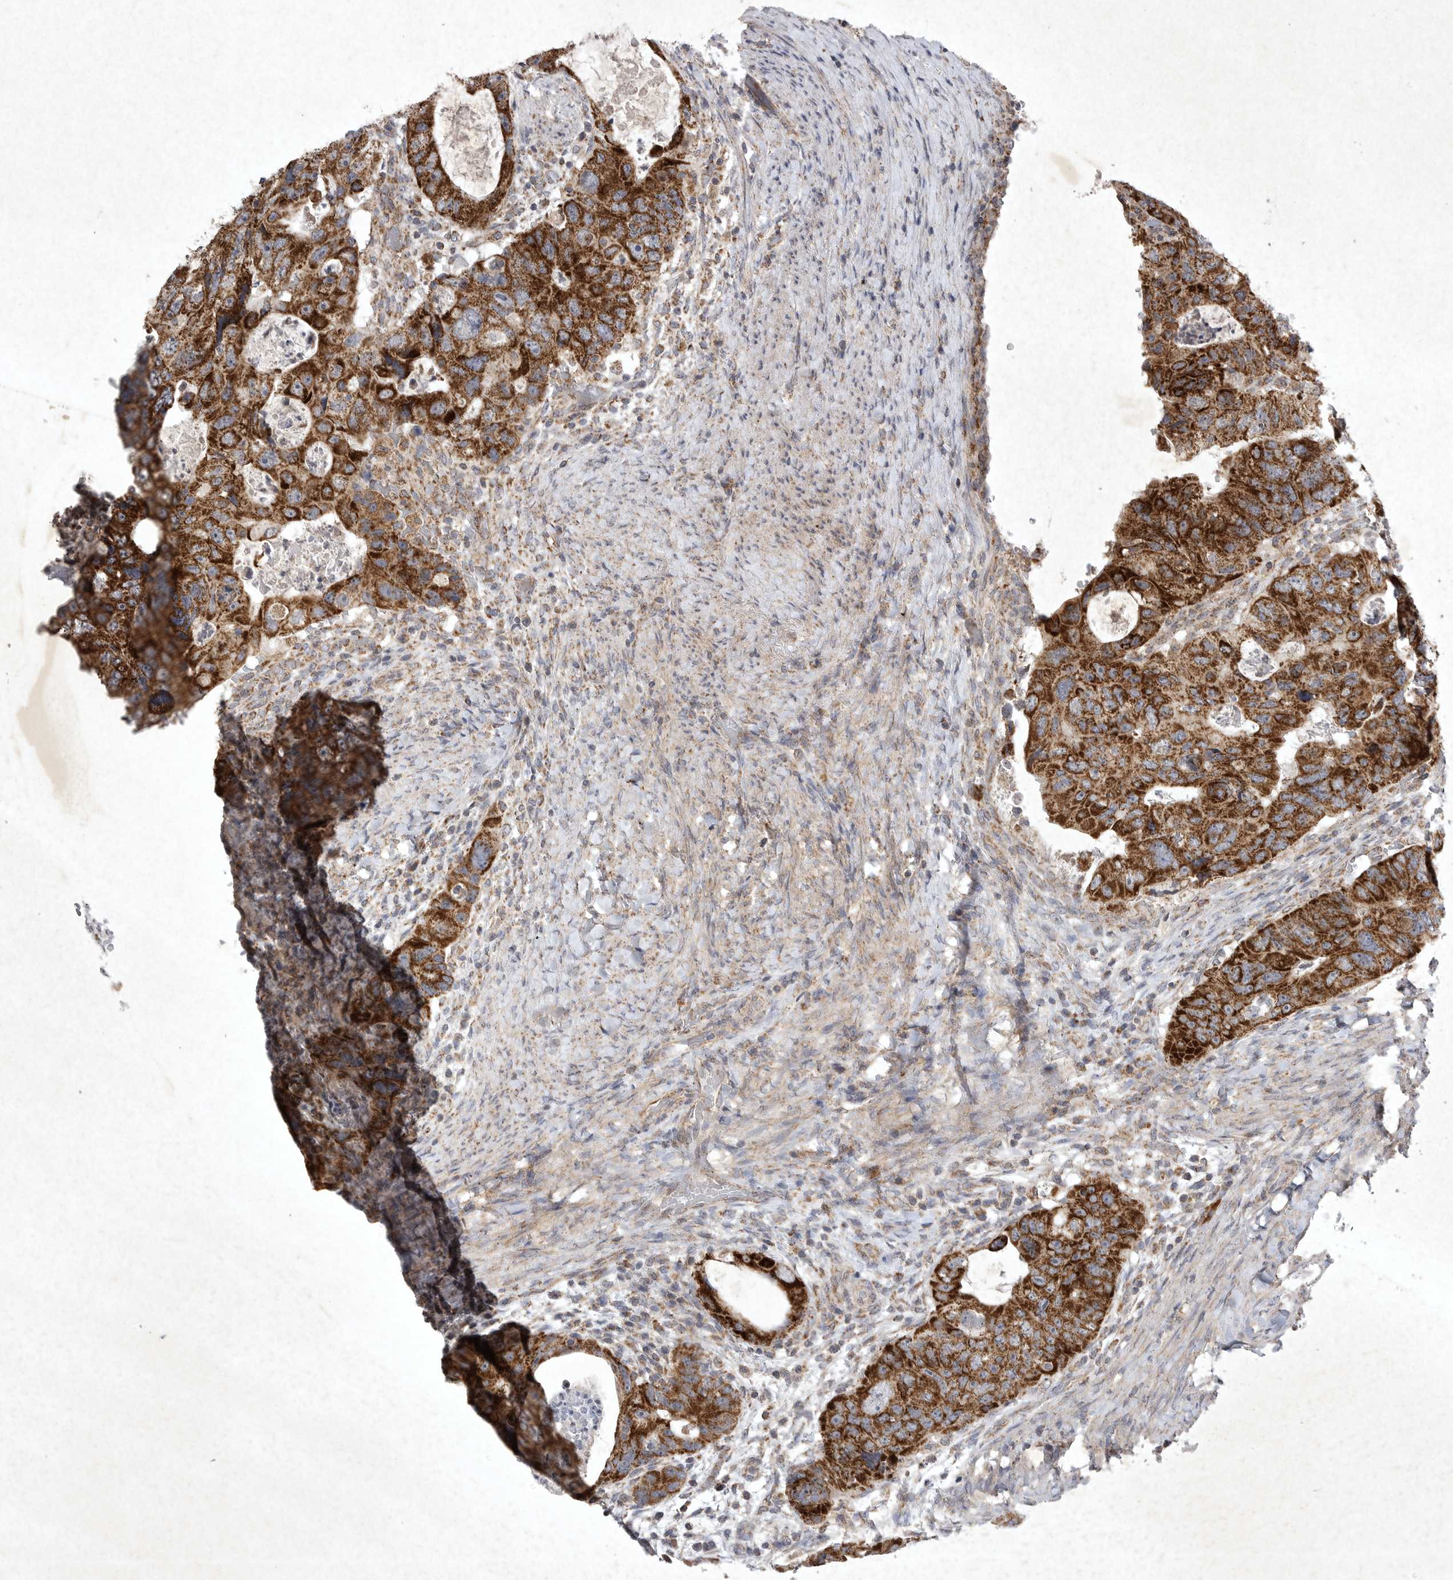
{"staining": {"intensity": "strong", "quantity": ">75%", "location": "cytoplasmic/membranous"}, "tissue": "colorectal cancer", "cell_type": "Tumor cells", "image_type": "cancer", "snomed": [{"axis": "morphology", "description": "Adenocarcinoma, NOS"}, {"axis": "topography", "description": "Rectum"}], "caption": "Immunohistochemical staining of human adenocarcinoma (colorectal) displays high levels of strong cytoplasmic/membranous protein staining in about >75% of tumor cells.", "gene": "DDR1", "patient": {"sex": "male", "age": 59}}